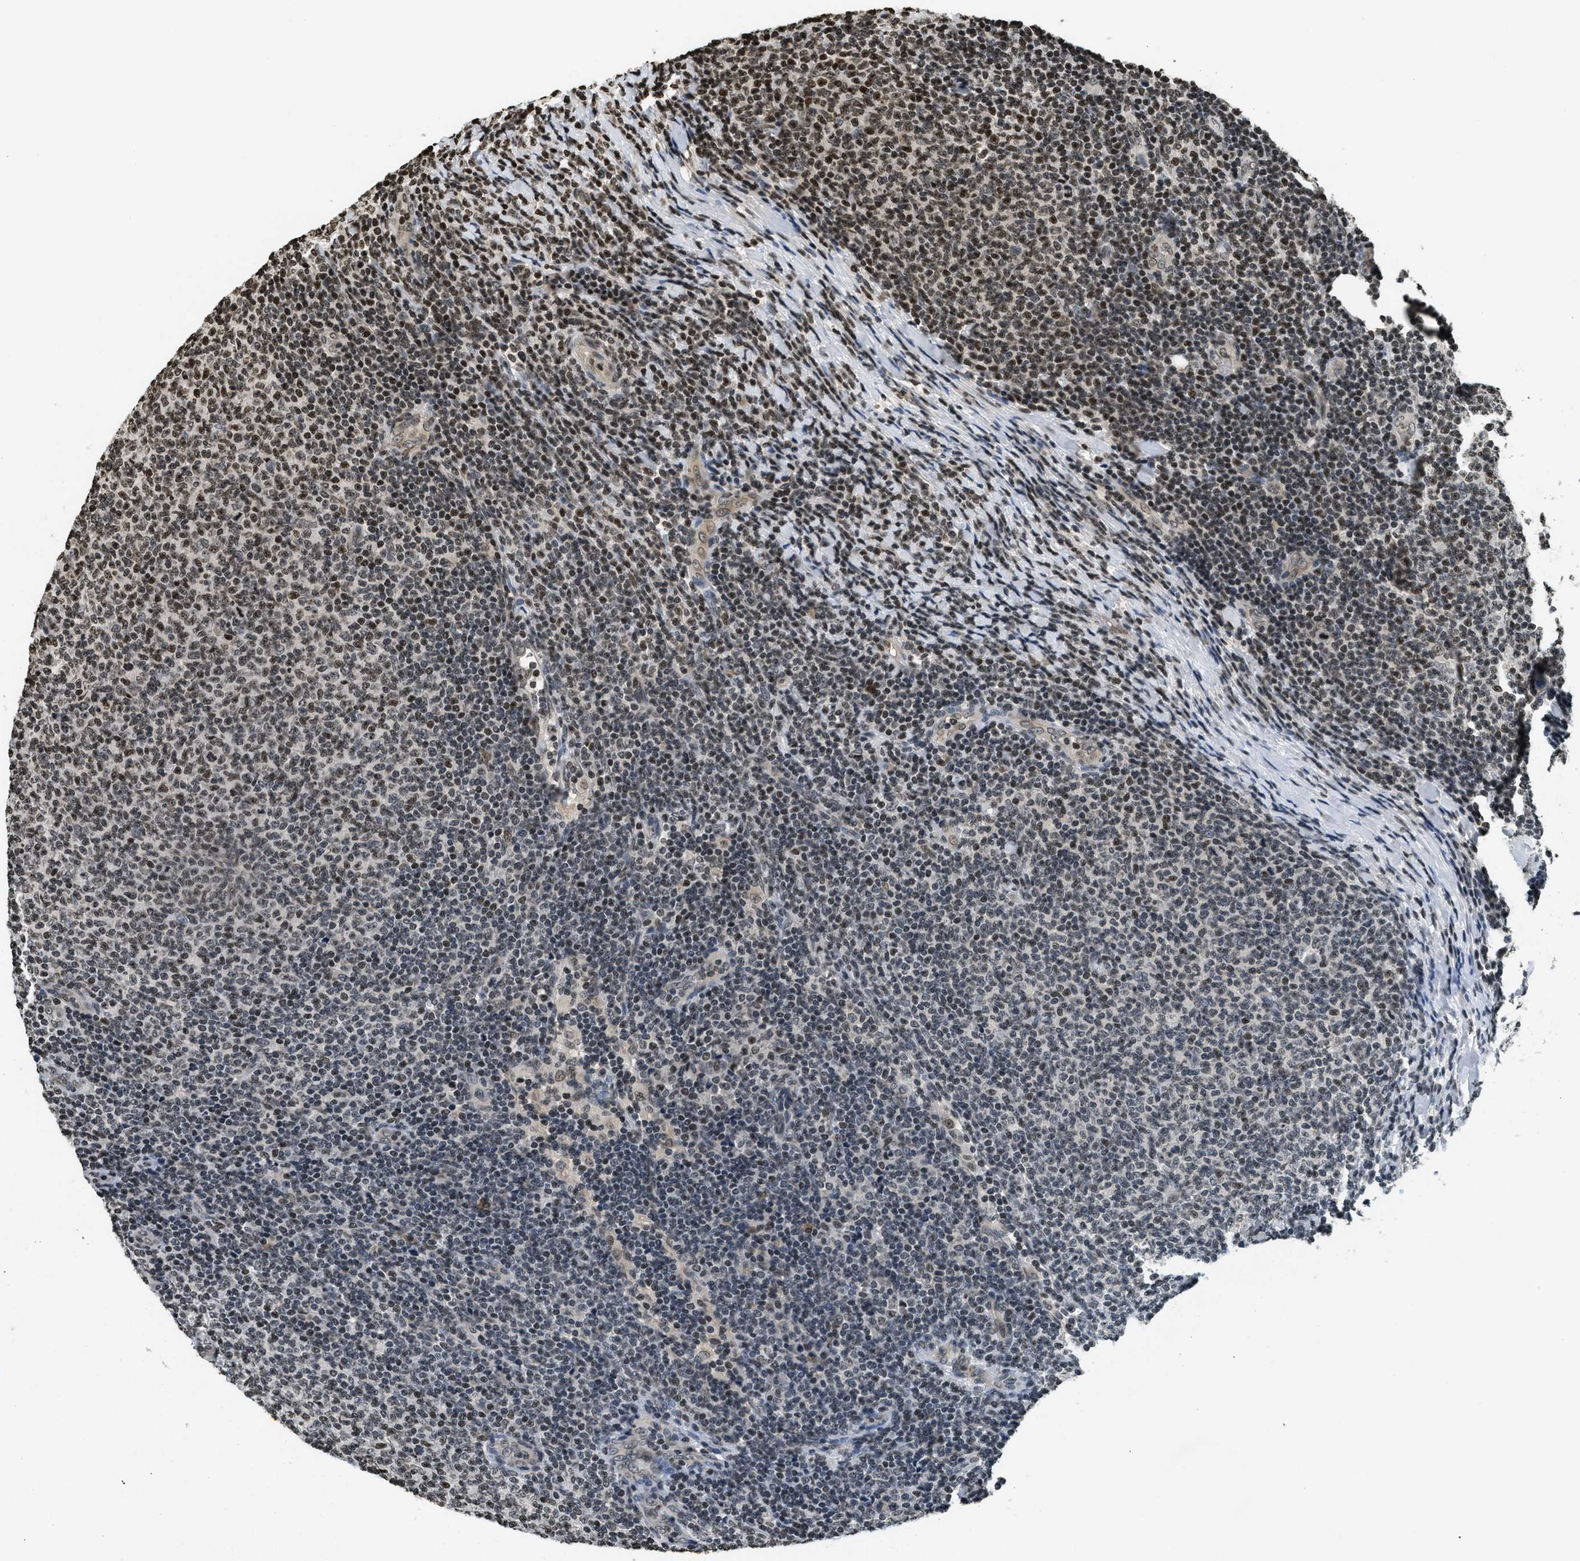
{"staining": {"intensity": "strong", "quantity": "25%-75%", "location": "nuclear"}, "tissue": "lymphoma", "cell_type": "Tumor cells", "image_type": "cancer", "snomed": [{"axis": "morphology", "description": "Malignant lymphoma, non-Hodgkin's type, Low grade"}, {"axis": "topography", "description": "Lymph node"}], "caption": "IHC of low-grade malignant lymphoma, non-Hodgkin's type reveals high levels of strong nuclear expression in approximately 25%-75% of tumor cells.", "gene": "LDB2", "patient": {"sex": "male", "age": 66}}